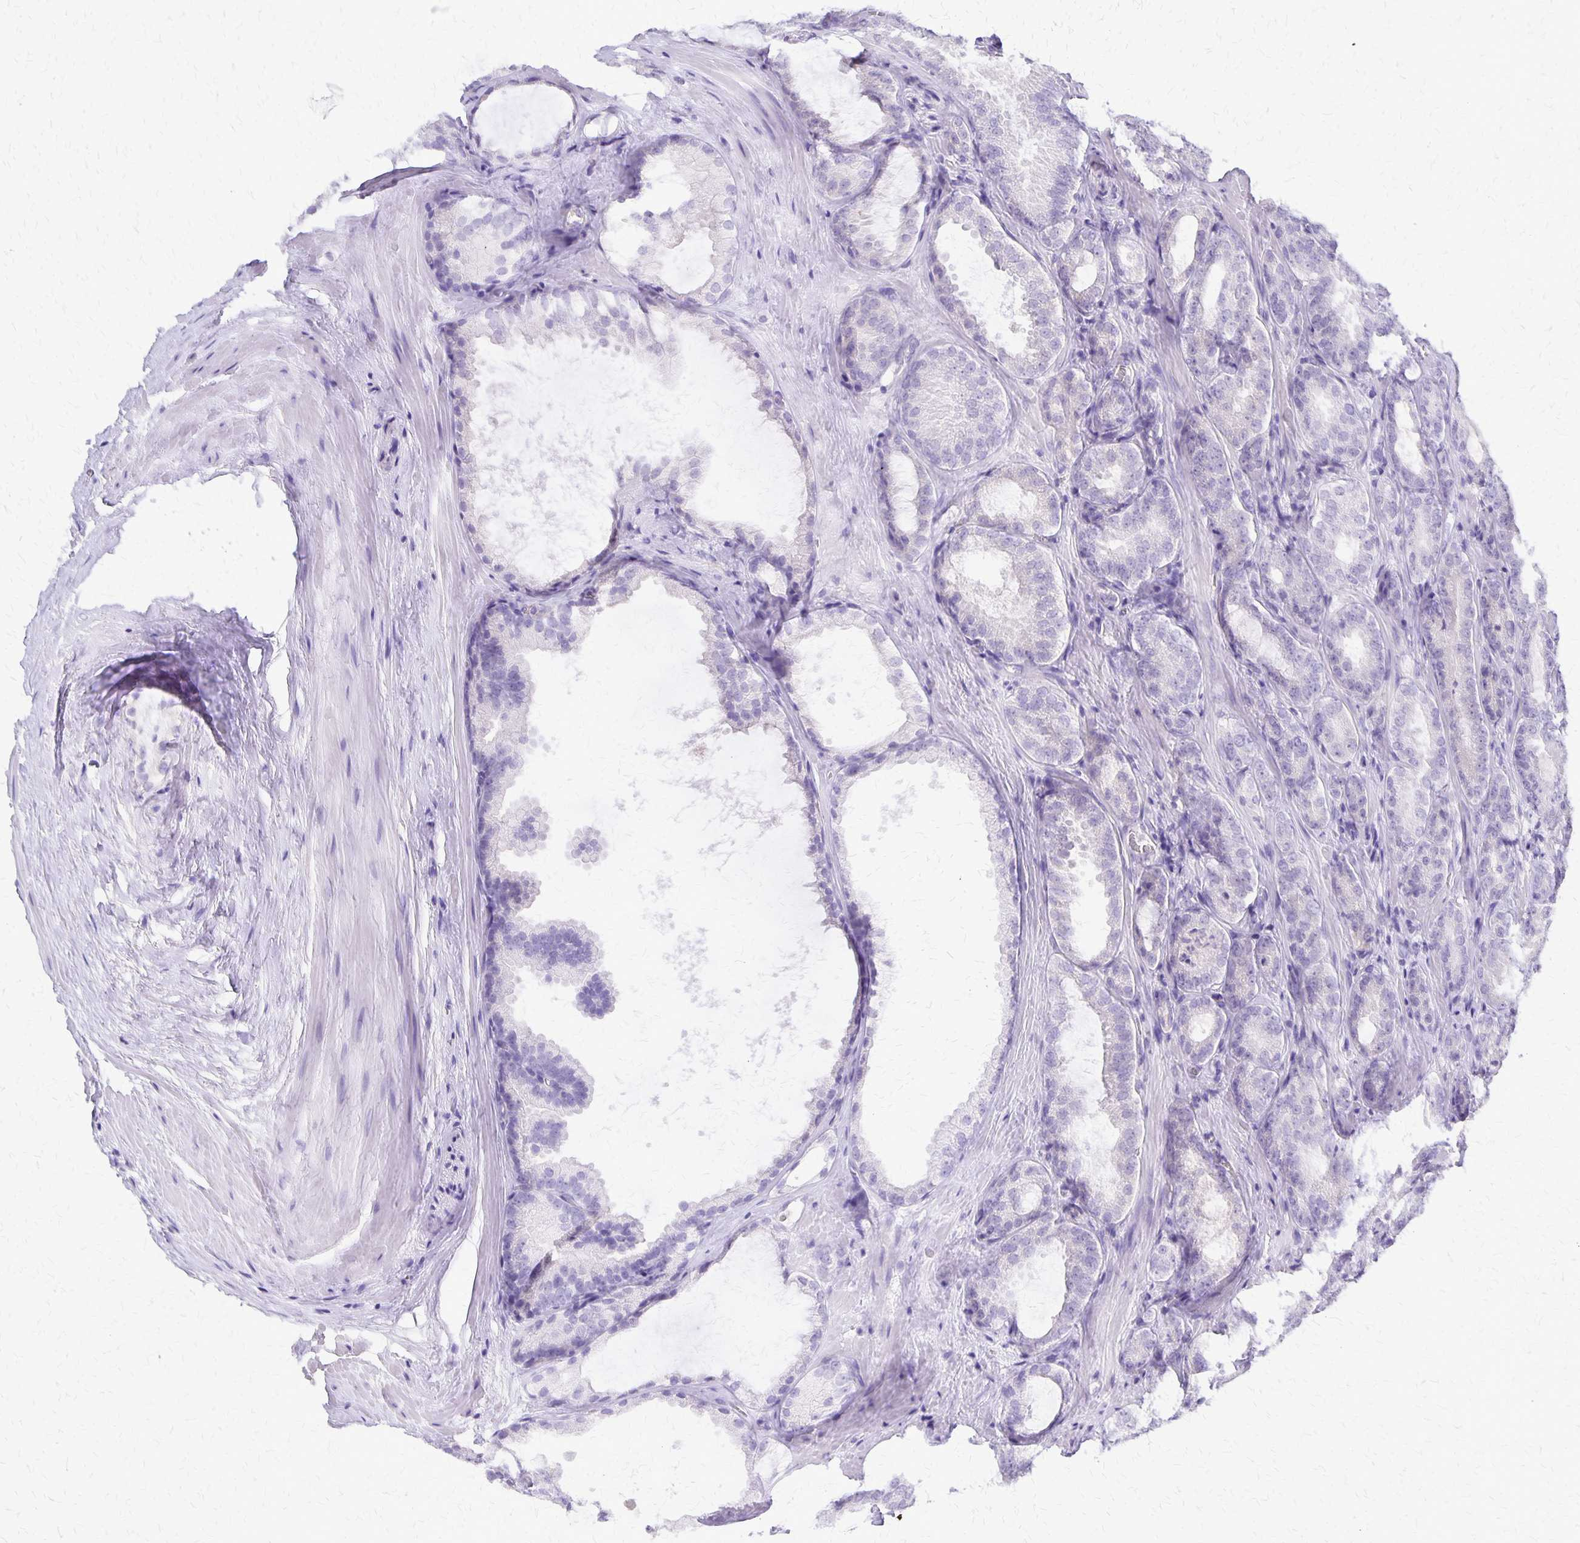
{"staining": {"intensity": "negative", "quantity": "none", "location": "none"}, "tissue": "prostate cancer", "cell_type": "Tumor cells", "image_type": "cancer", "snomed": [{"axis": "morphology", "description": "Adenocarcinoma, High grade"}, {"axis": "topography", "description": "Prostate"}], "caption": "DAB (3,3'-diaminobenzidine) immunohistochemical staining of human prostate cancer shows no significant staining in tumor cells.", "gene": "SI", "patient": {"sex": "male", "age": 64}}